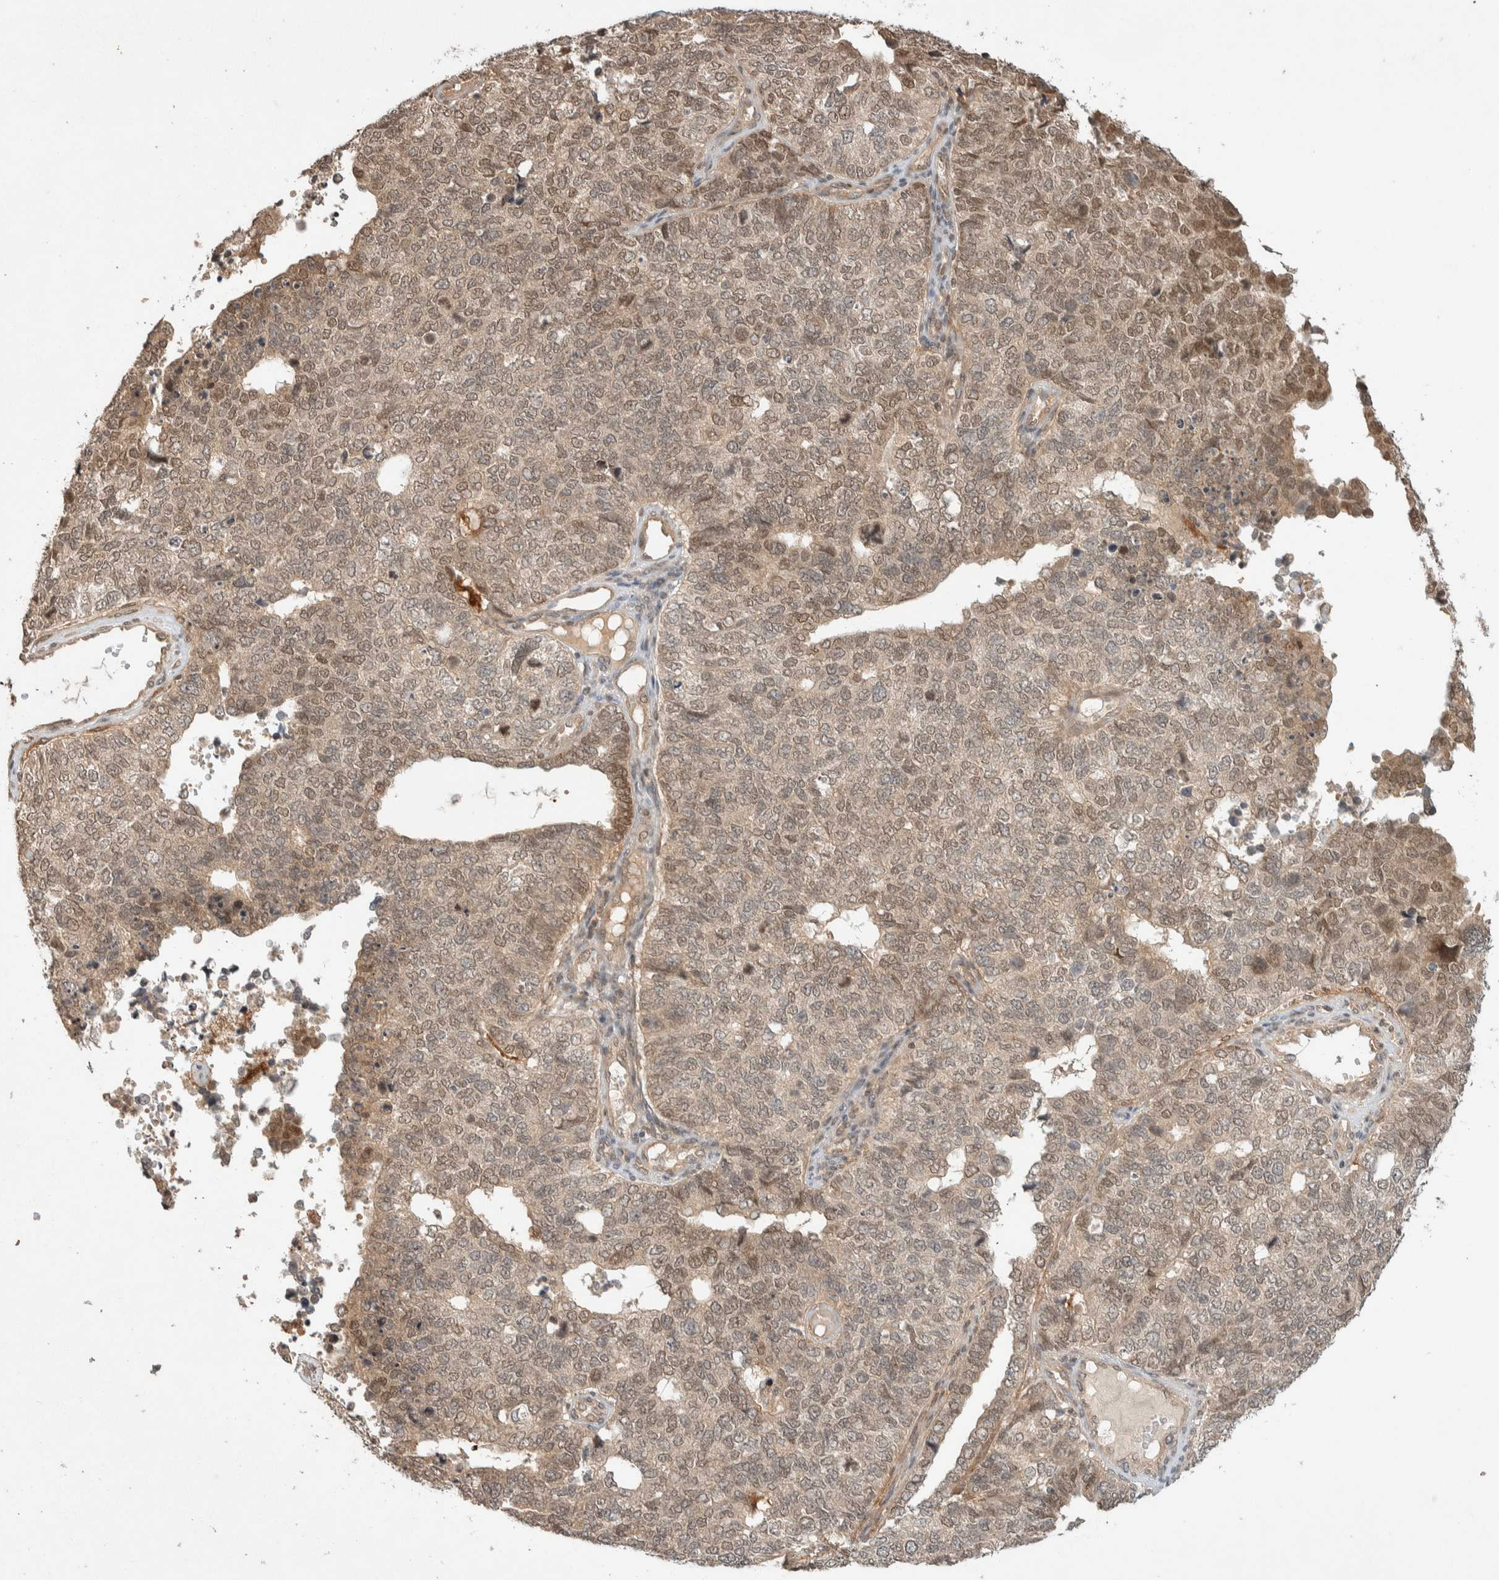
{"staining": {"intensity": "weak", "quantity": ">75%", "location": "nuclear"}, "tissue": "cervical cancer", "cell_type": "Tumor cells", "image_type": "cancer", "snomed": [{"axis": "morphology", "description": "Squamous cell carcinoma, NOS"}, {"axis": "topography", "description": "Cervix"}], "caption": "About >75% of tumor cells in human cervical cancer (squamous cell carcinoma) reveal weak nuclear protein positivity as visualized by brown immunohistochemical staining.", "gene": "THRA", "patient": {"sex": "female", "age": 63}}